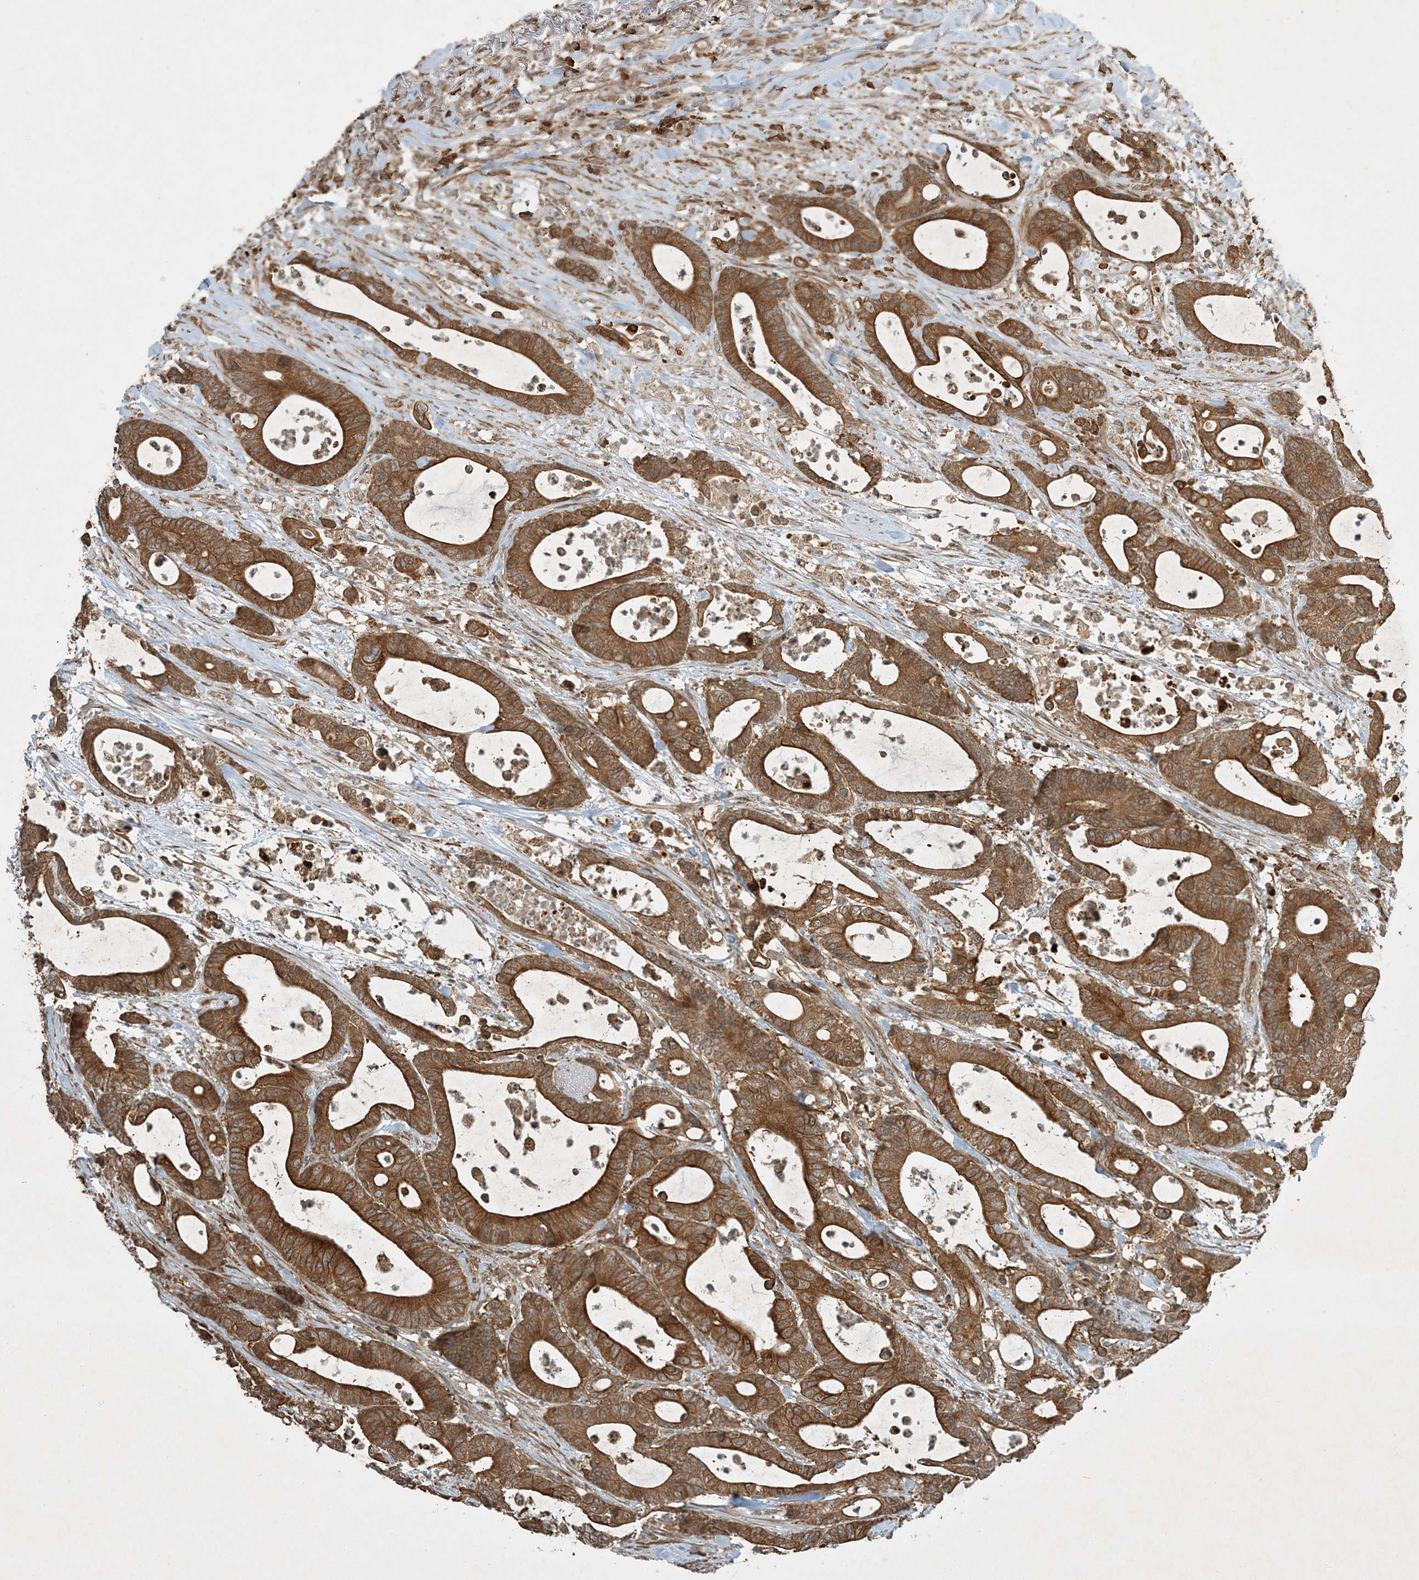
{"staining": {"intensity": "strong", "quantity": ">75%", "location": "cytoplasmic/membranous"}, "tissue": "colorectal cancer", "cell_type": "Tumor cells", "image_type": "cancer", "snomed": [{"axis": "morphology", "description": "Adenocarcinoma, NOS"}, {"axis": "topography", "description": "Colon"}], "caption": "High-magnification brightfield microscopy of colorectal cancer stained with DAB (3,3'-diaminobenzidine) (brown) and counterstained with hematoxylin (blue). tumor cells exhibit strong cytoplasmic/membranous staining is identified in about>75% of cells.", "gene": "COMMD8", "patient": {"sex": "female", "age": 84}}